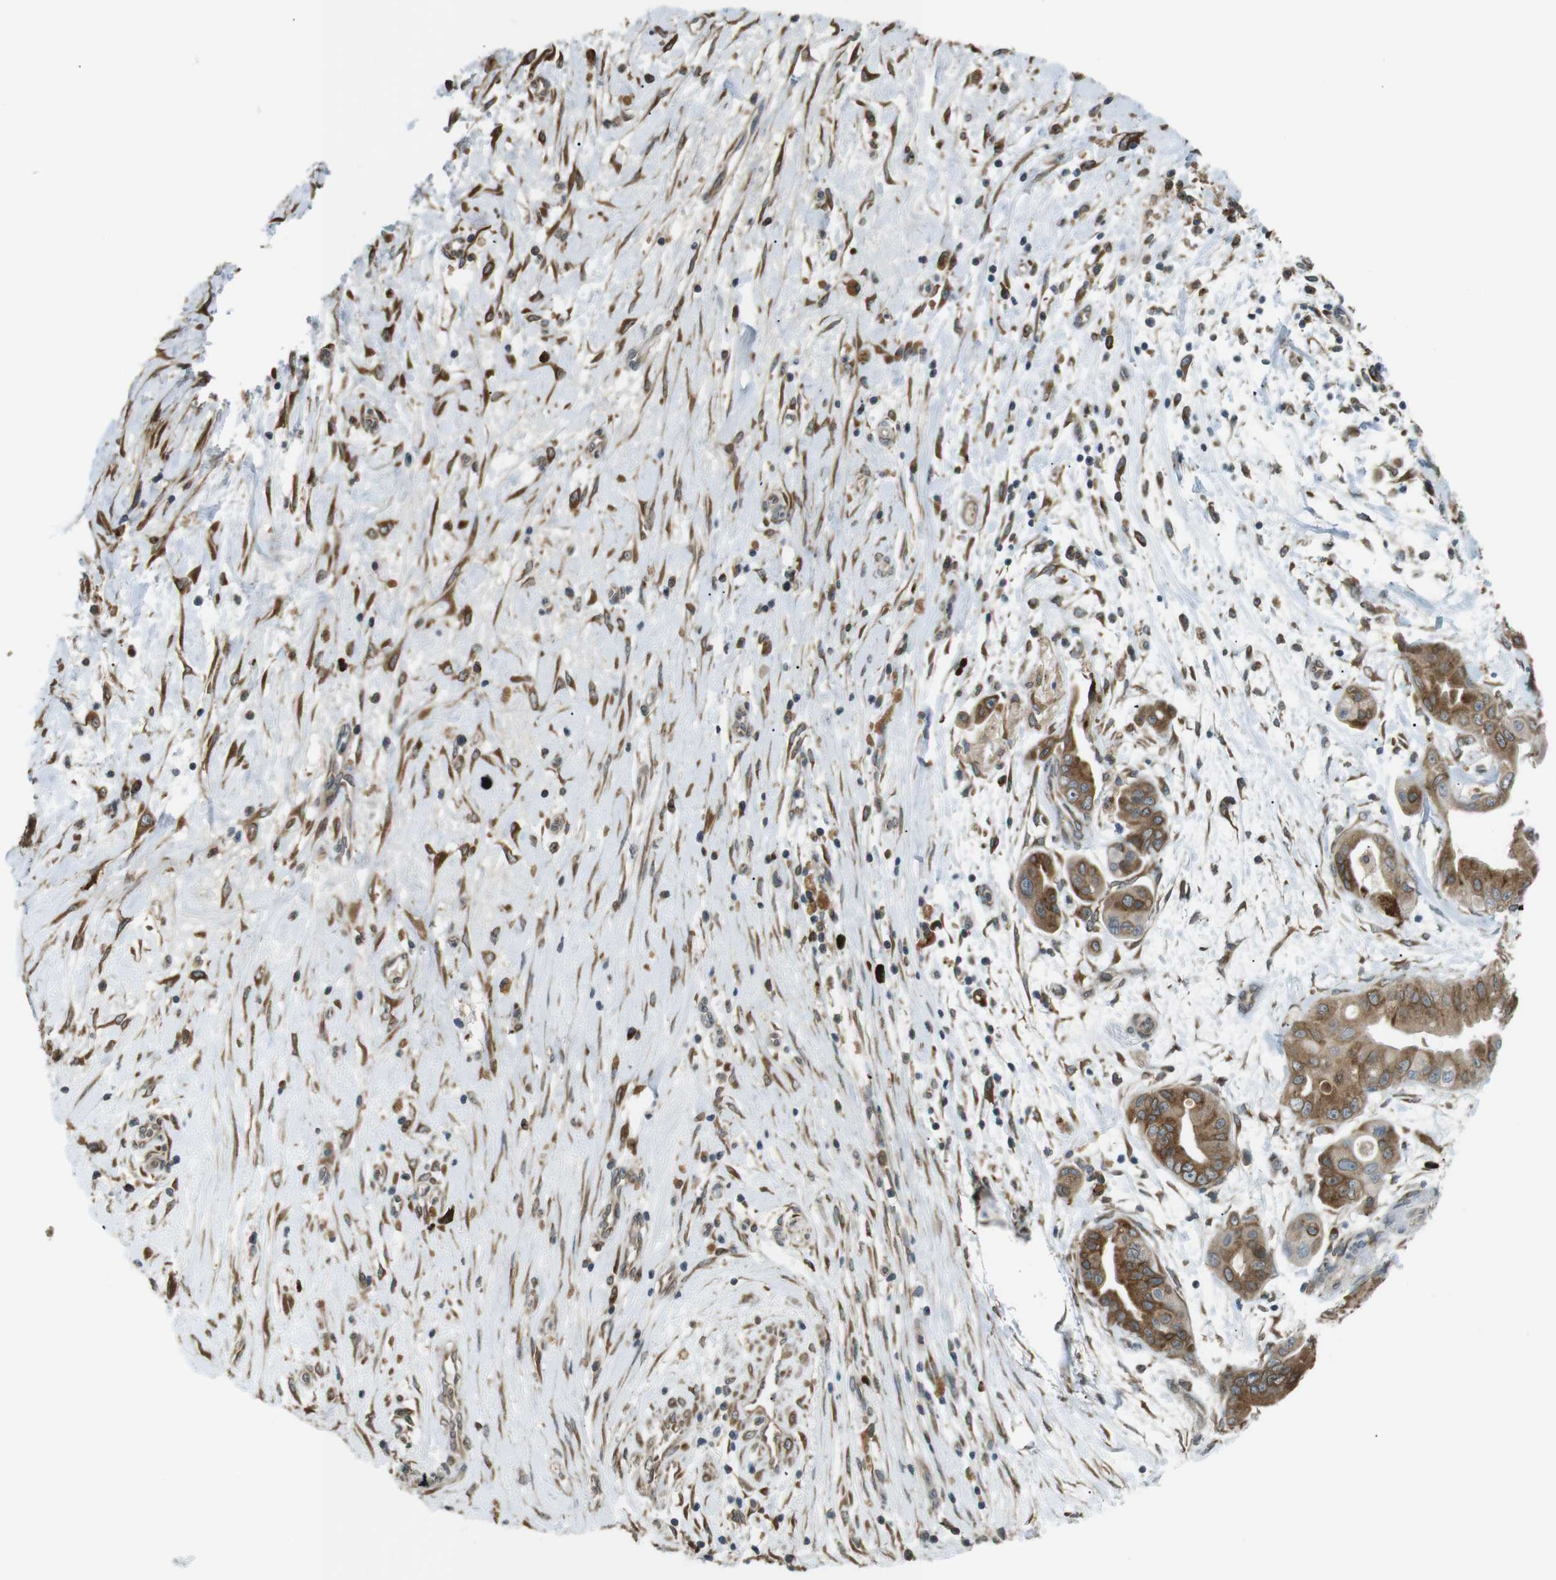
{"staining": {"intensity": "moderate", "quantity": ">75%", "location": "cytoplasmic/membranous"}, "tissue": "pancreatic cancer", "cell_type": "Tumor cells", "image_type": "cancer", "snomed": [{"axis": "morphology", "description": "Adenocarcinoma, NOS"}, {"axis": "topography", "description": "Pancreas"}], "caption": "Tumor cells reveal moderate cytoplasmic/membranous expression in approximately >75% of cells in adenocarcinoma (pancreatic). The staining was performed using DAB to visualize the protein expression in brown, while the nuclei were stained in blue with hematoxylin (Magnification: 20x).", "gene": "TMED4", "patient": {"sex": "female", "age": 75}}